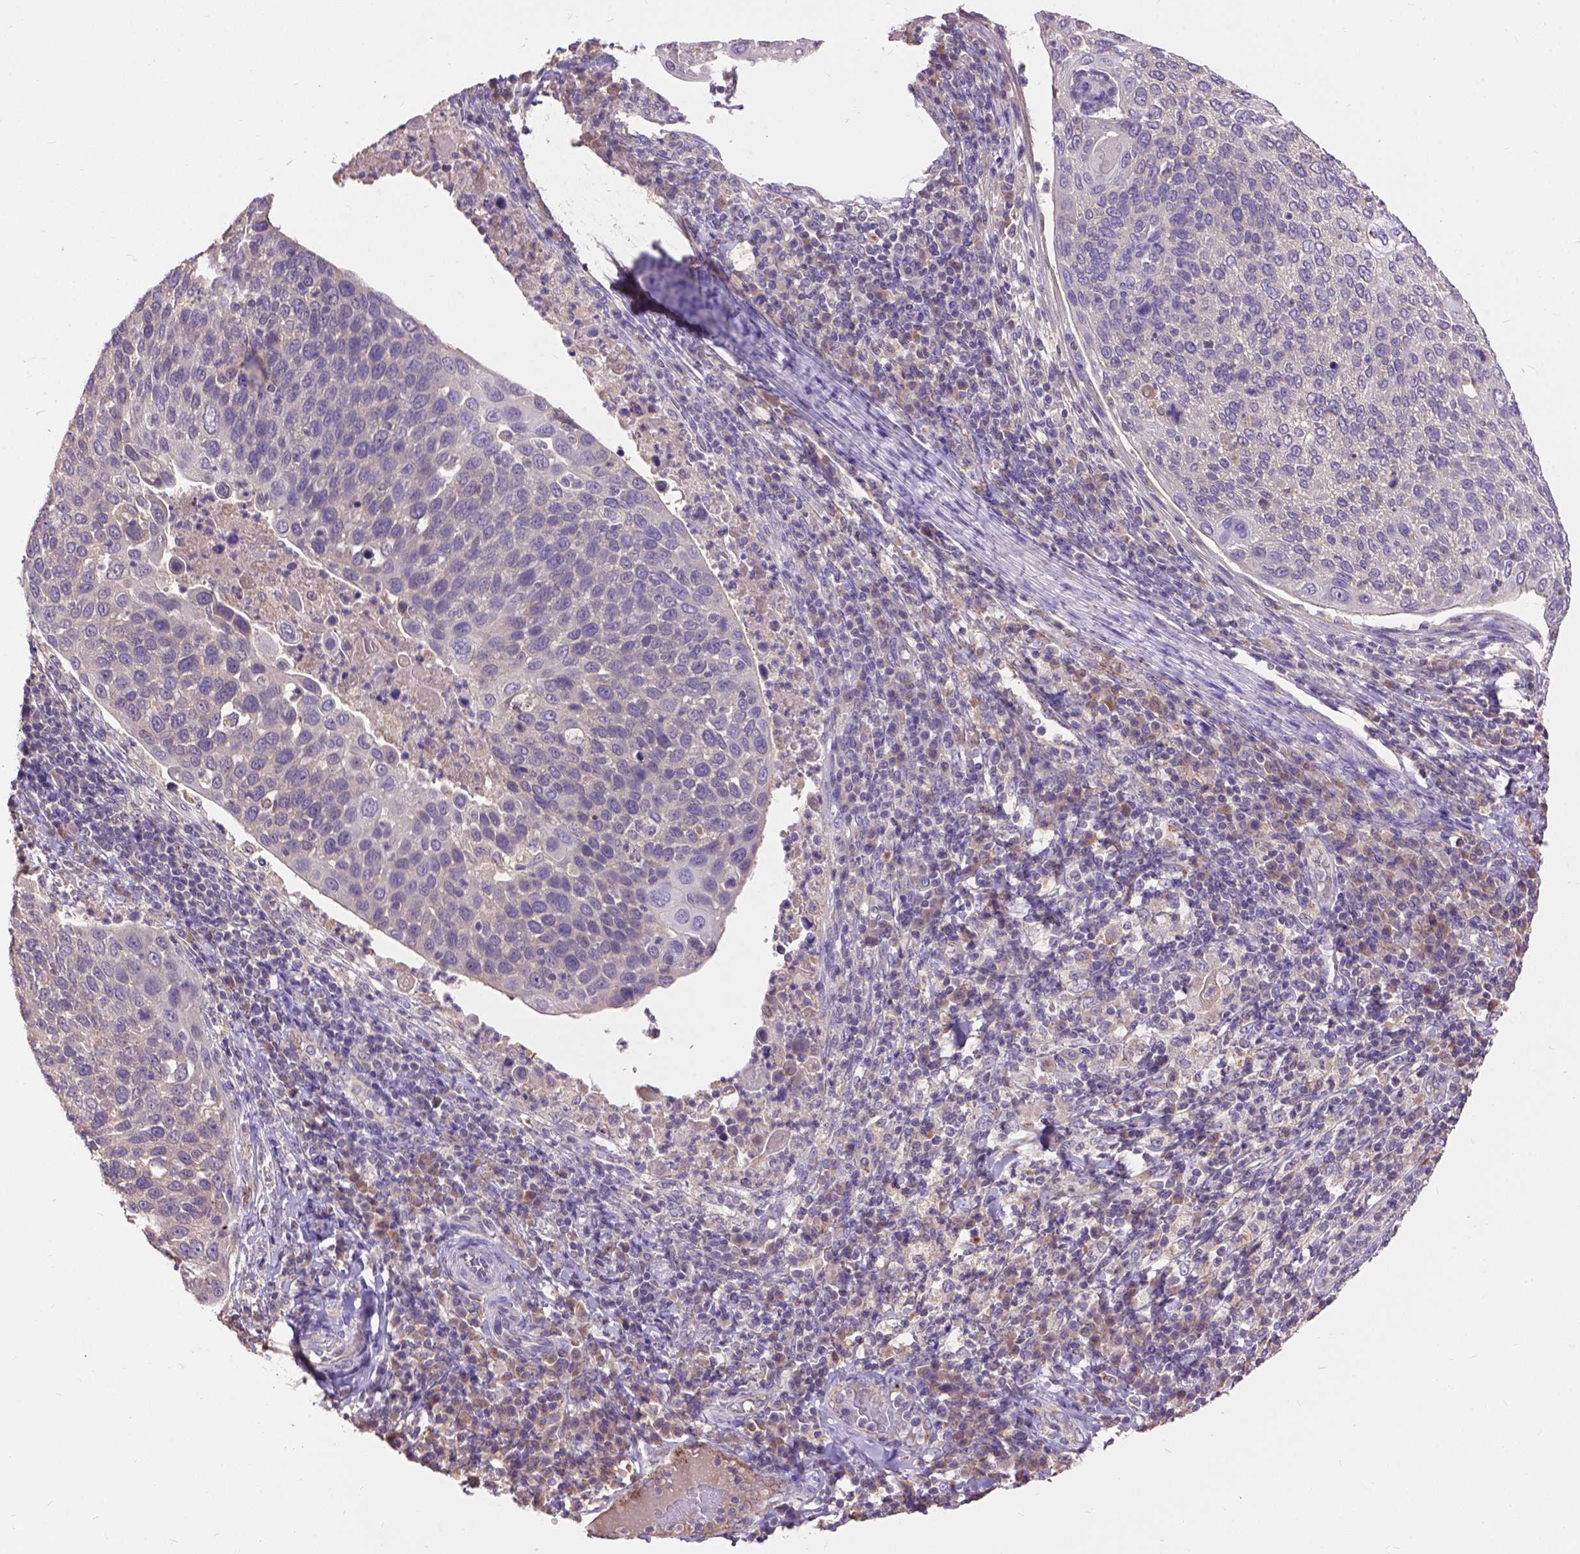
{"staining": {"intensity": "negative", "quantity": "none", "location": "none"}, "tissue": "cervical cancer", "cell_type": "Tumor cells", "image_type": "cancer", "snomed": [{"axis": "morphology", "description": "Squamous cell carcinoma, NOS"}, {"axis": "topography", "description": "Cervix"}], "caption": "DAB immunohistochemical staining of cervical squamous cell carcinoma exhibits no significant positivity in tumor cells.", "gene": "ZNF337", "patient": {"sex": "female", "age": 54}}